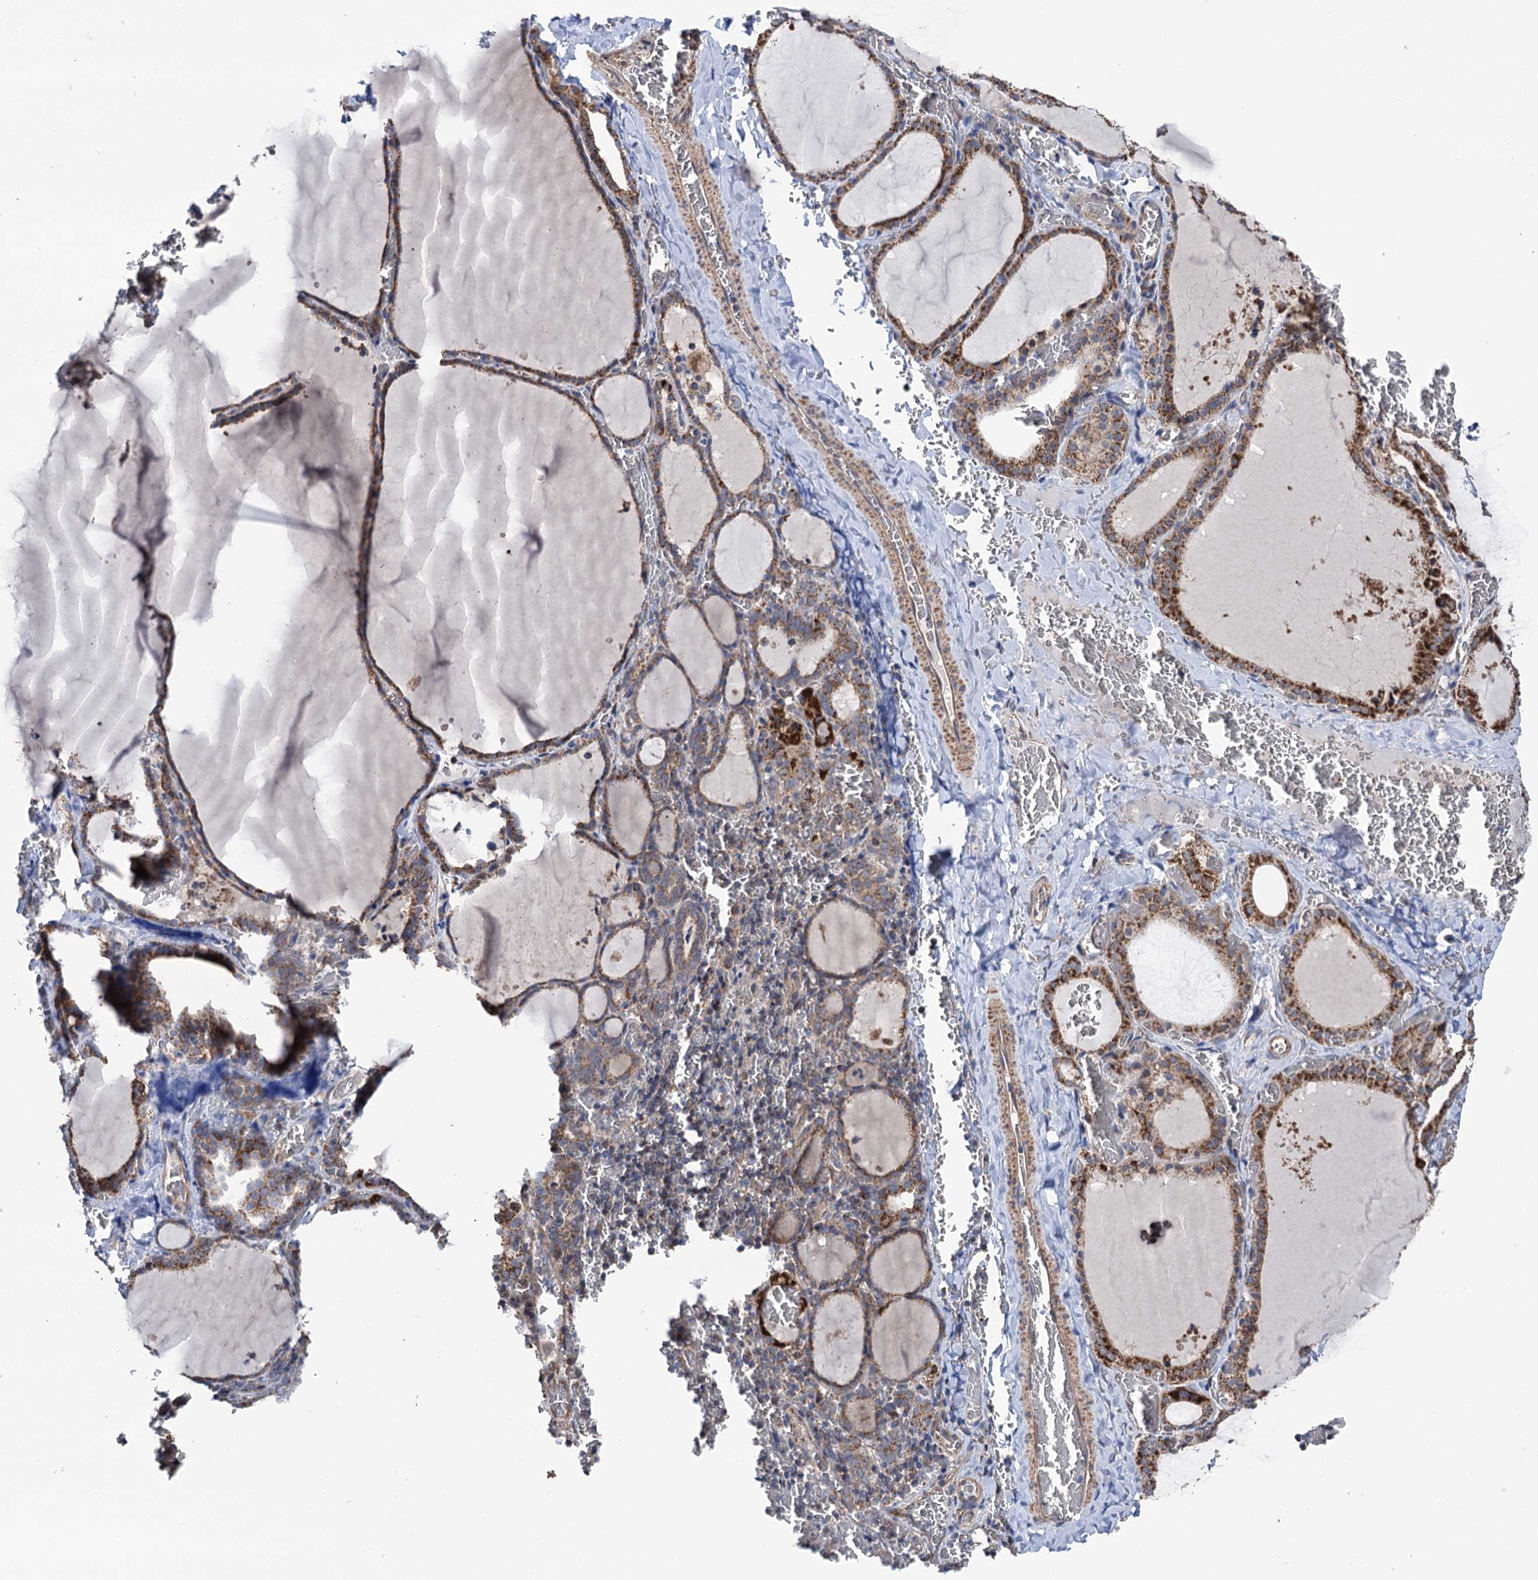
{"staining": {"intensity": "moderate", "quantity": ">75%", "location": "cytoplasmic/membranous"}, "tissue": "thyroid gland", "cell_type": "Glandular cells", "image_type": "normal", "snomed": [{"axis": "morphology", "description": "Normal tissue, NOS"}, {"axis": "topography", "description": "Thyroid gland"}], "caption": "Thyroid gland stained with DAB (3,3'-diaminobenzidine) immunohistochemistry (IHC) shows medium levels of moderate cytoplasmic/membranous expression in approximately >75% of glandular cells.", "gene": "SUCLA2", "patient": {"sex": "female", "age": 39}}